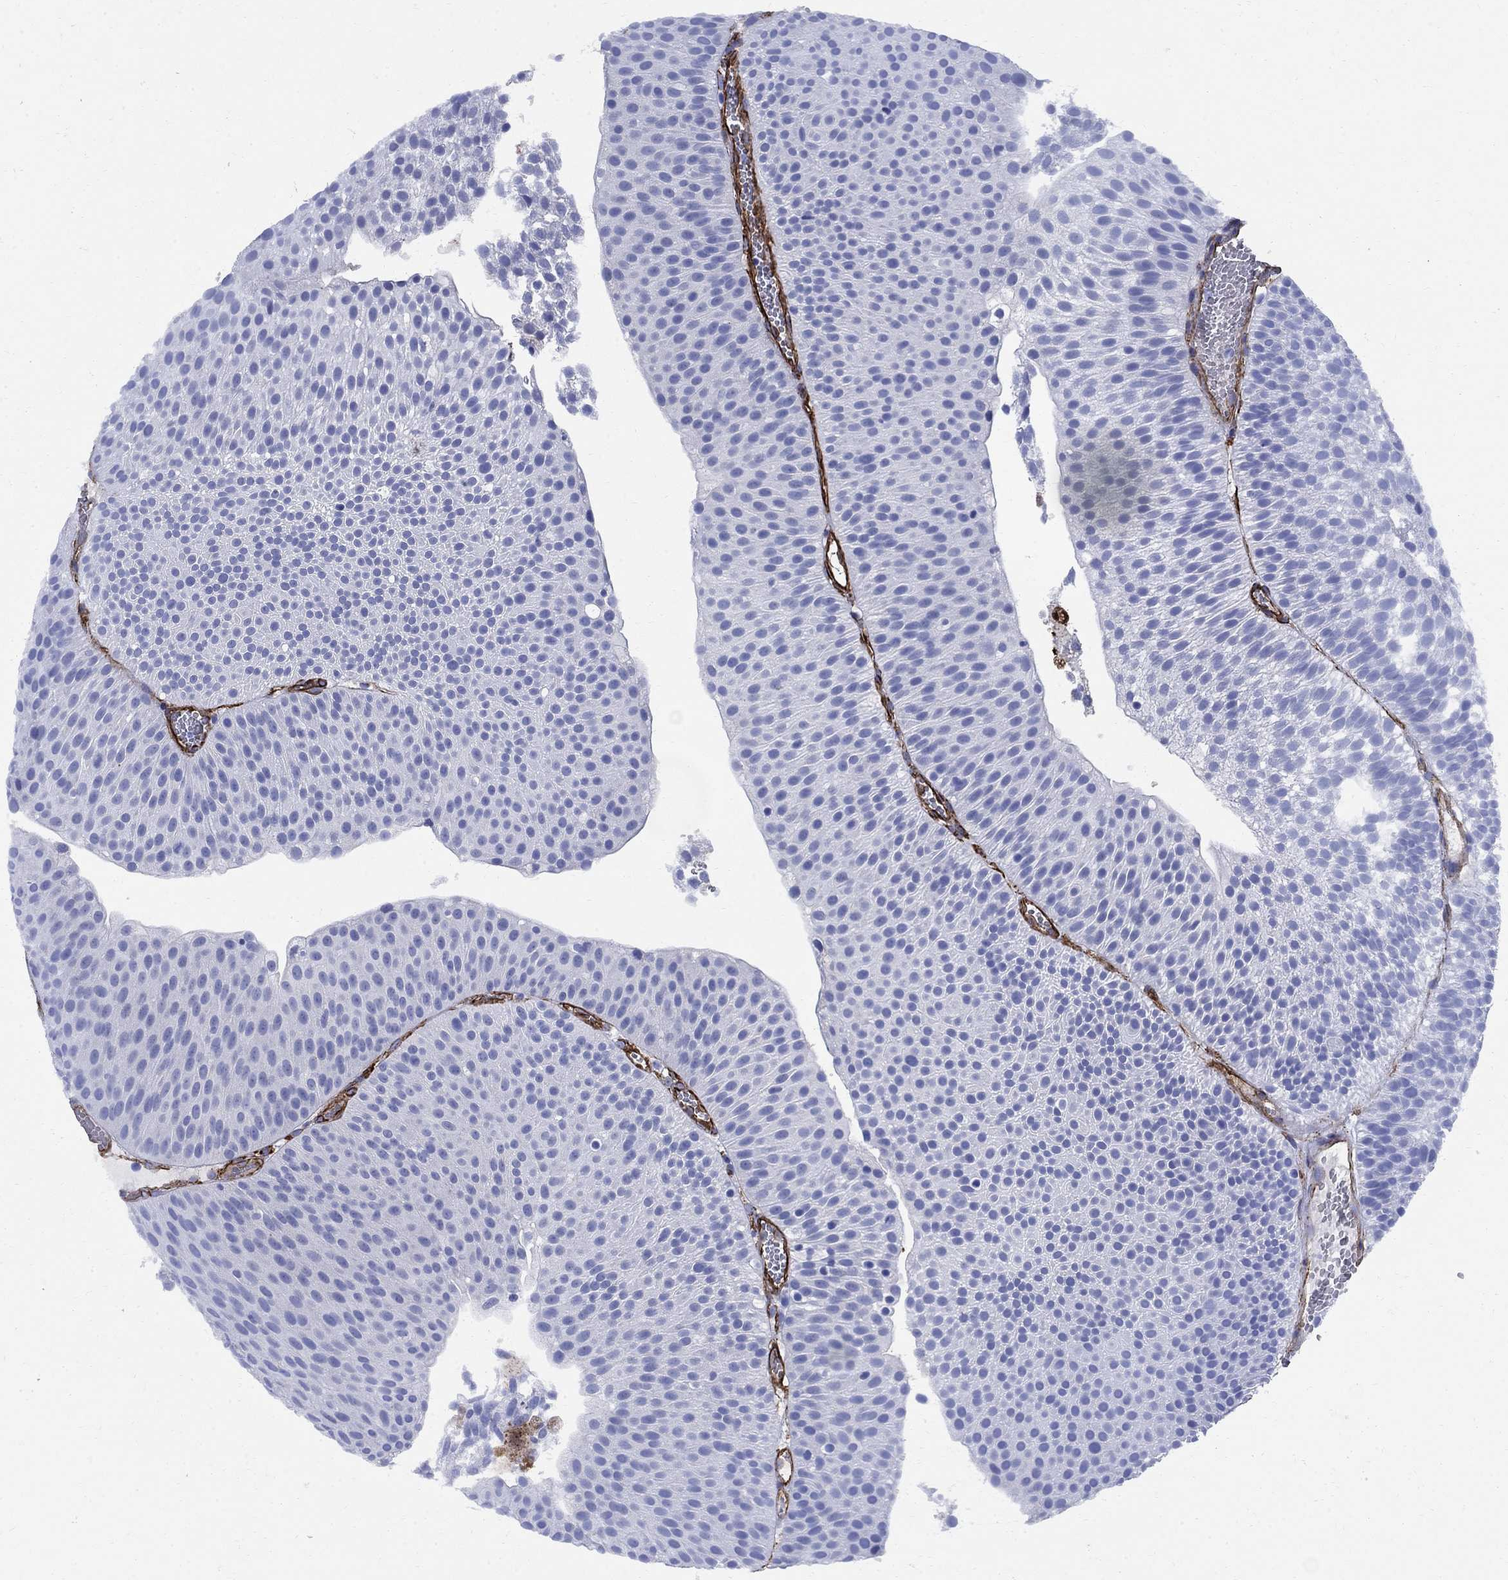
{"staining": {"intensity": "negative", "quantity": "none", "location": "none"}, "tissue": "urothelial cancer", "cell_type": "Tumor cells", "image_type": "cancer", "snomed": [{"axis": "morphology", "description": "Urothelial carcinoma, Low grade"}, {"axis": "topography", "description": "Urinary bladder"}], "caption": "Immunohistochemistry of urothelial cancer displays no expression in tumor cells.", "gene": "VTN", "patient": {"sex": "male", "age": 65}}